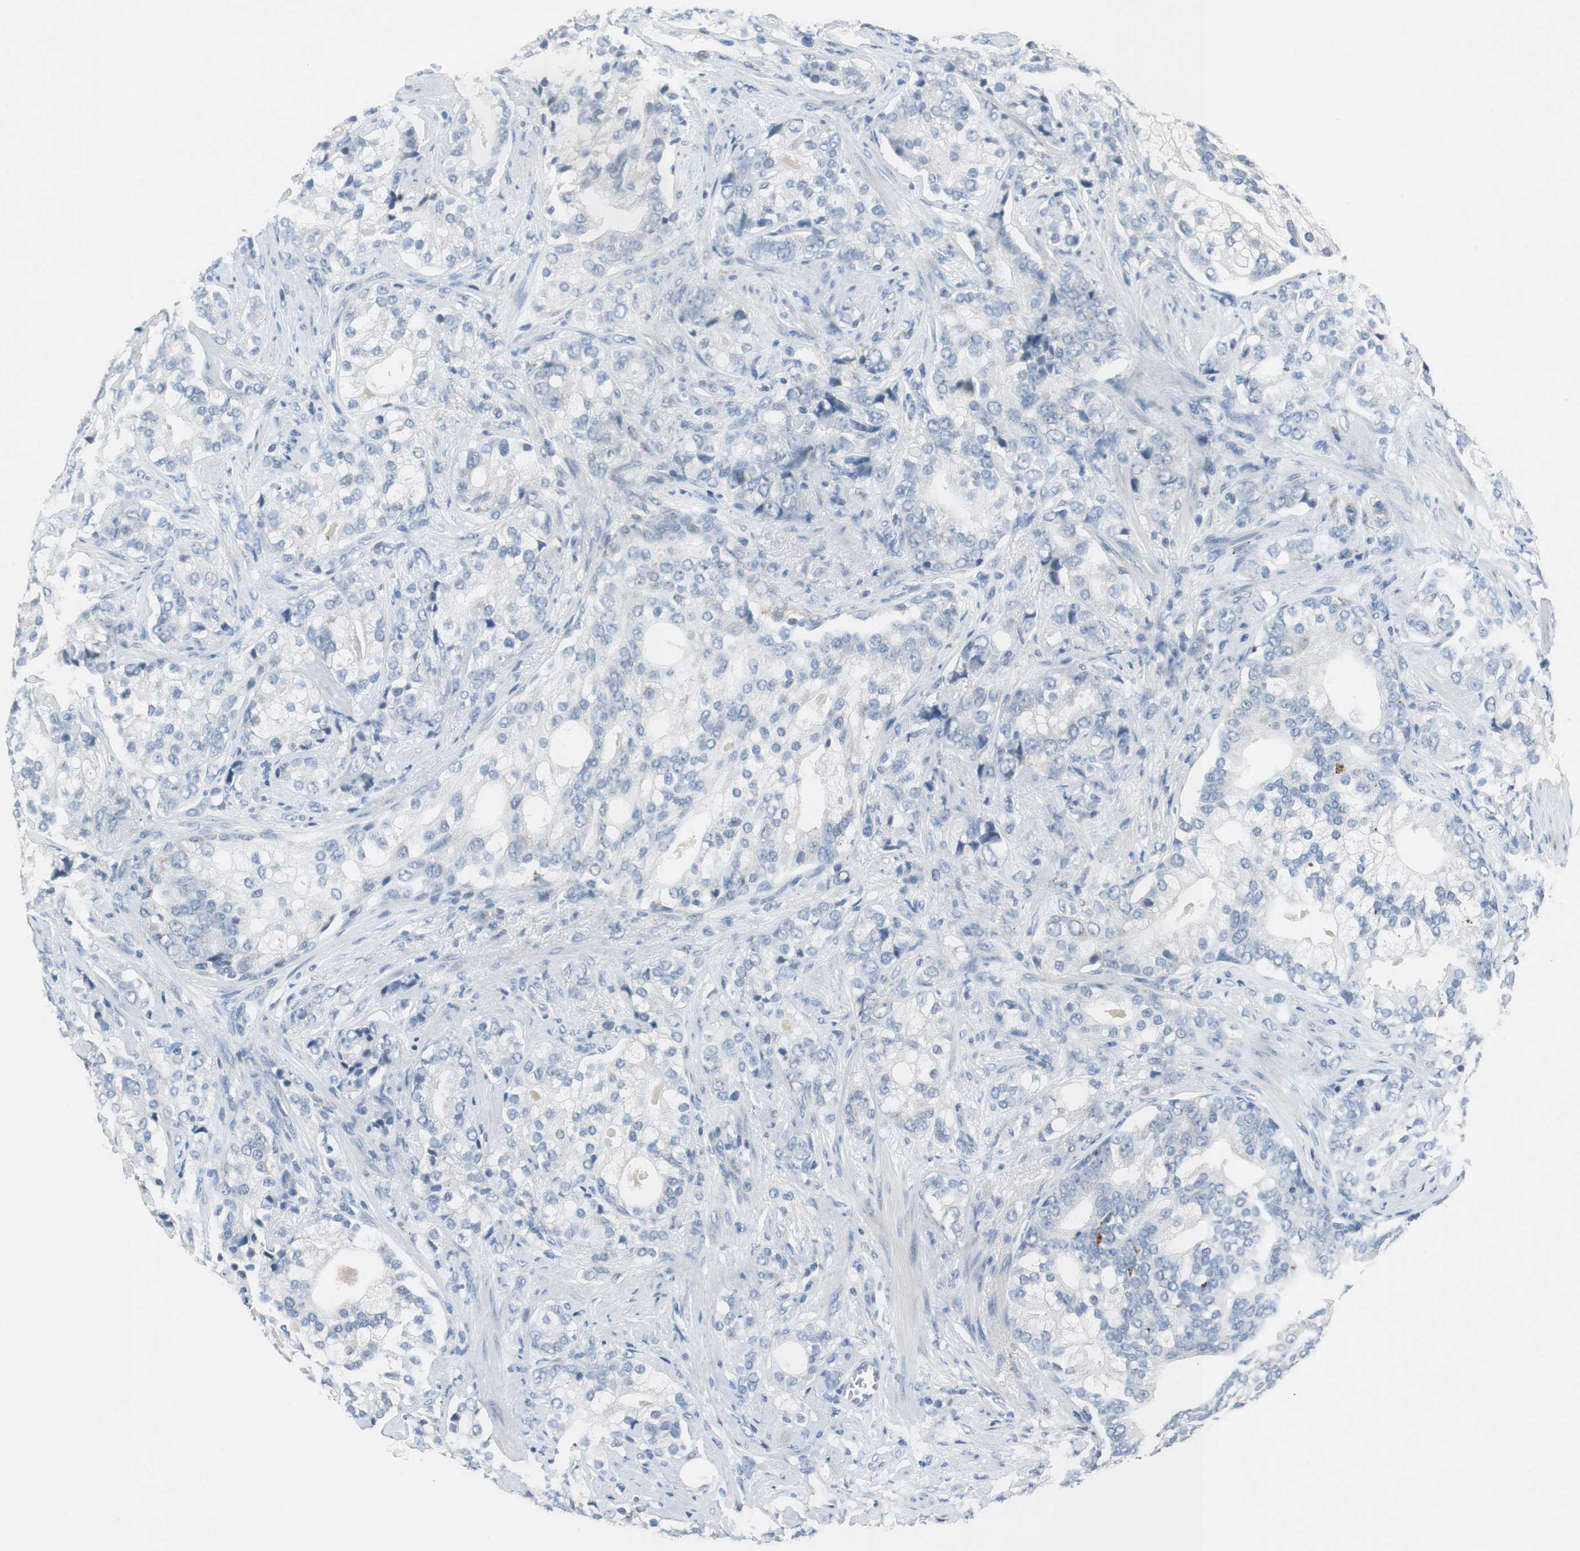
{"staining": {"intensity": "negative", "quantity": "none", "location": "none"}, "tissue": "prostate cancer", "cell_type": "Tumor cells", "image_type": "cancer", "snomed": [{"axis": "morphology", "description": "Adenocarcinoma, Low grade"}, {"axis": "topography", "description": "Prostate"}], "caption": "Prostate cancer was stained to show a protein in brown. There is no significant positivity in tumor cells. (DAB immunohistochemistry with hematoxylin counter stain).", "gene": "NLGN1", "patient": {"sex": "male", "age": 58}}